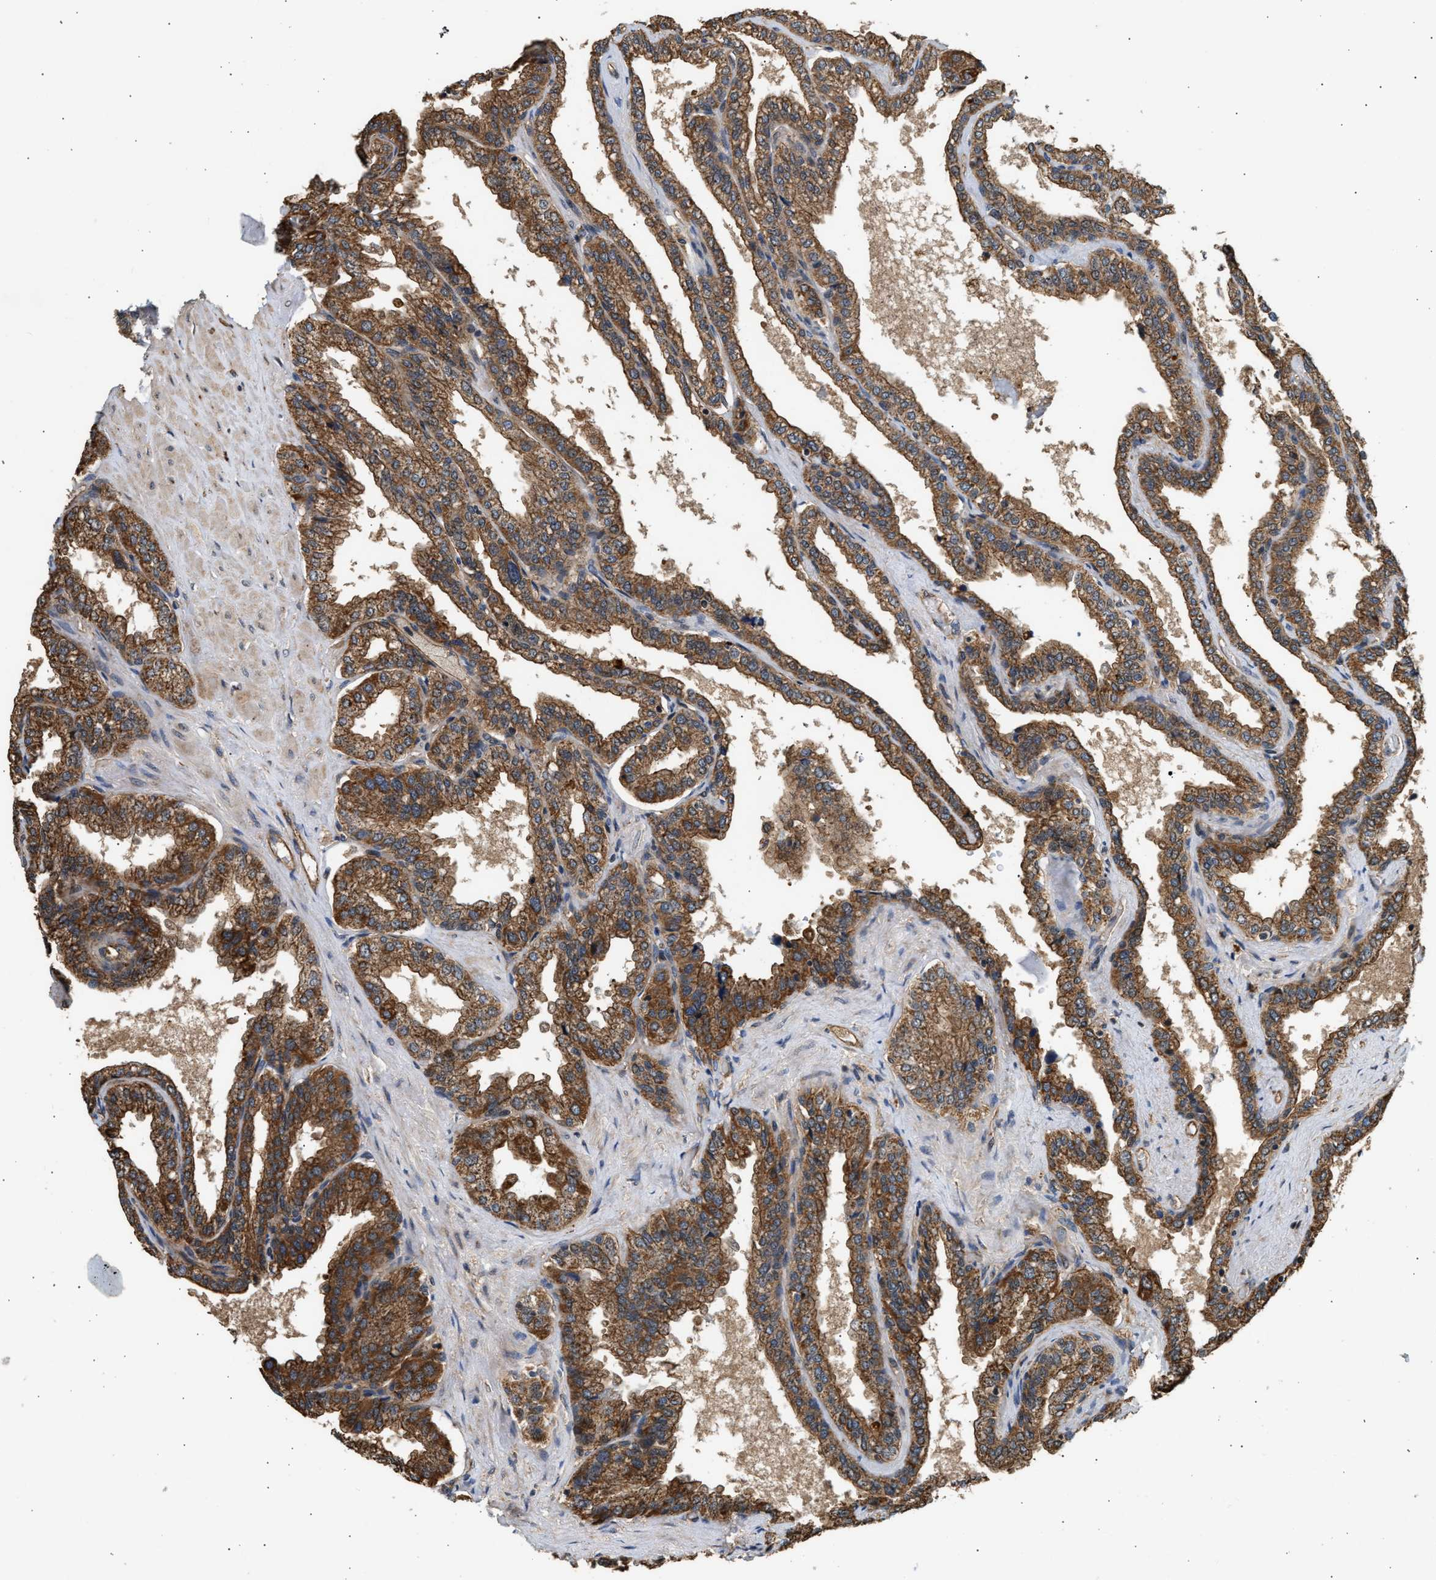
{"staining": {"intensity": "strong", "quantity": ">75%", "location": "cytoplasmic/membranous"}, "tissue": "seminal vesicle", "cell_type": "Glandular cells", "image_type": "normal", "snomed": [{"axis": "morphology", "description": "Normal tissue, NOS"}, {"axis": "topography", "description": "Seminal veicle"}], "caption": "Brown immunohistochemical staining in benign human seminal vesicle demonstrates strong cytoplasmic/membranous expression in about >75% of glandular cells.", "gene": "DUSP14", "patient": {"sex": "male", "age": 46}}